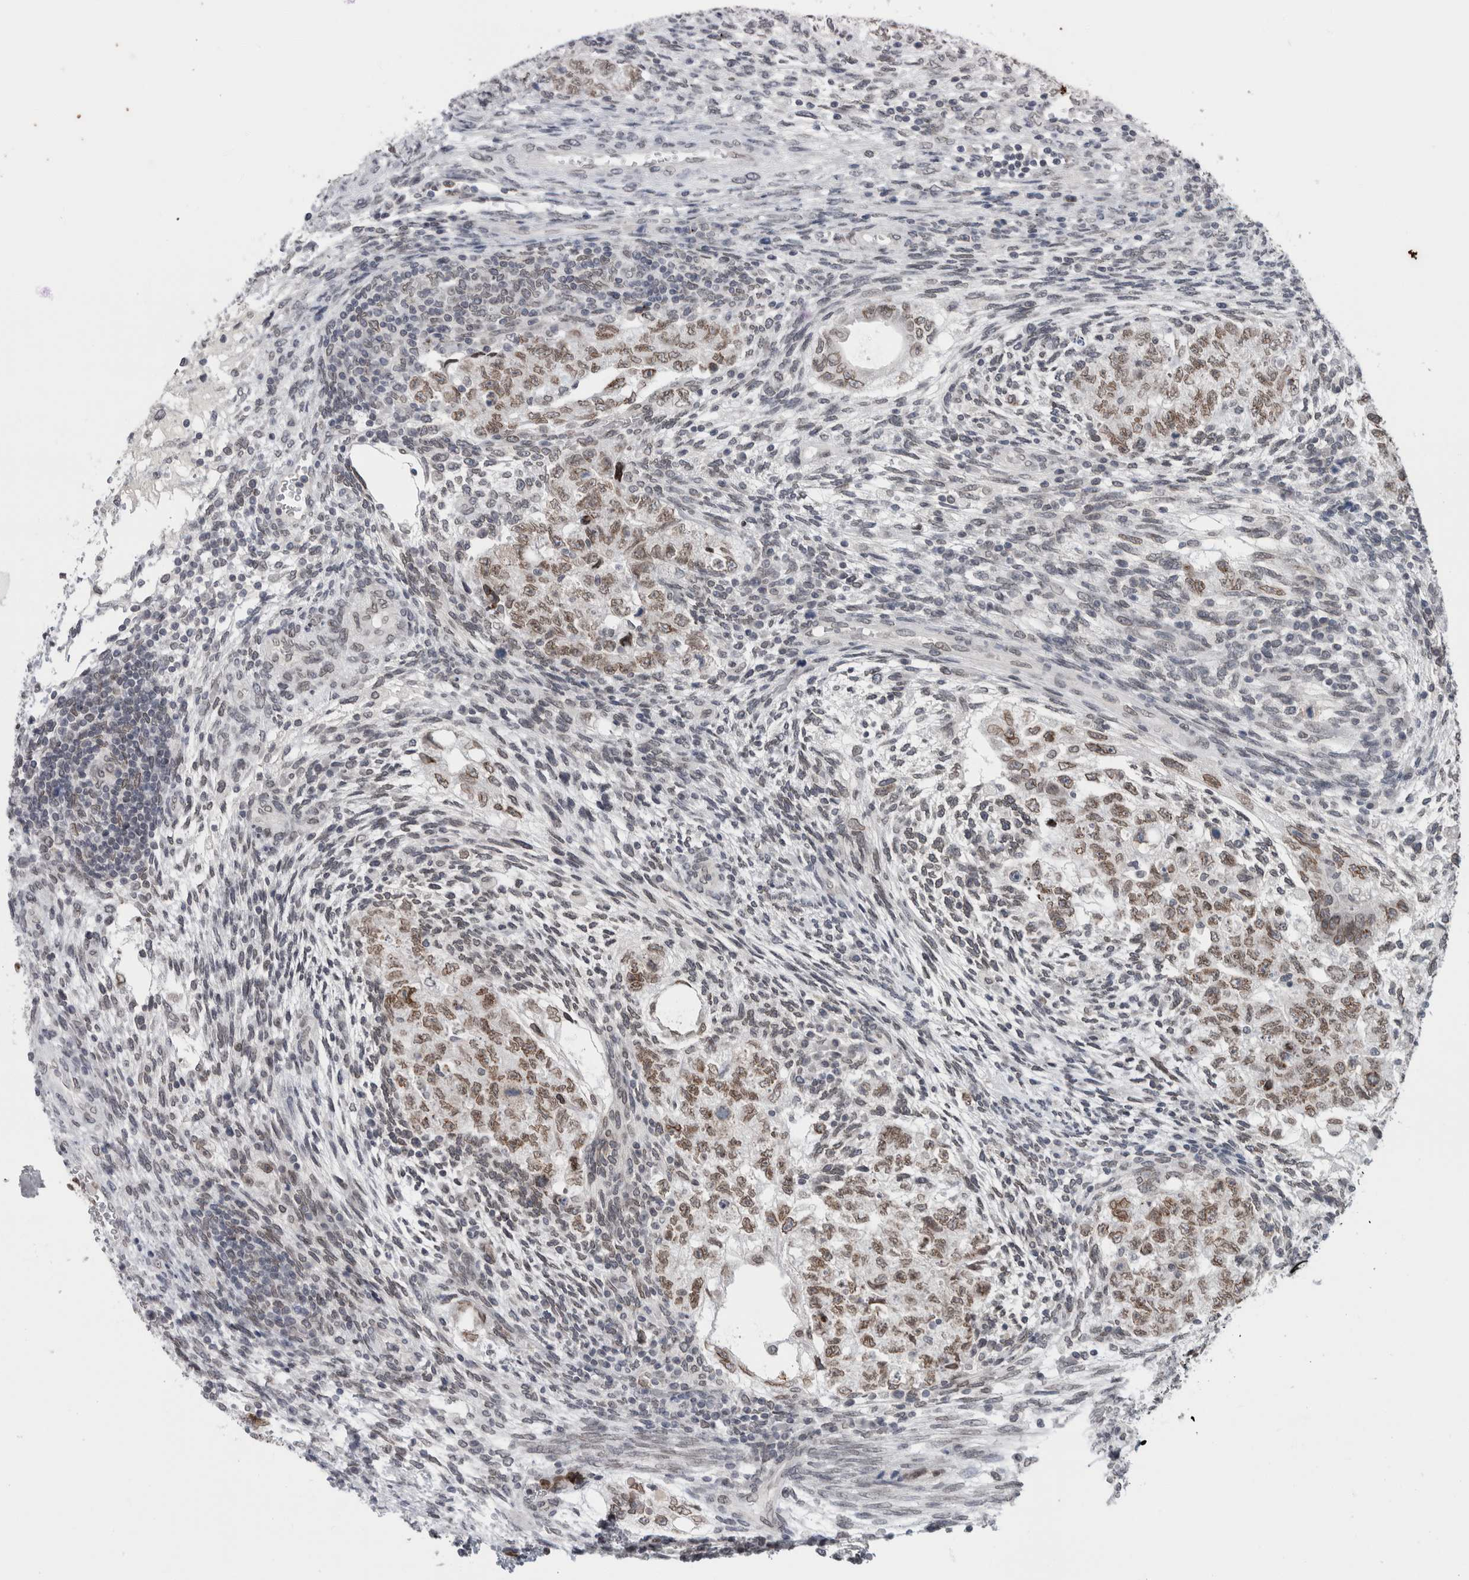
{"staining": {"intensity": "weak", "quantity": ">75%", "location": "cytoplasmic/membranous,nuclear"}, "tissue": "testis cancer", "cell_type": "Tumor cells", "image_type": "cancer", "snomed": [{"axis": "morphology", "description": "Normal tissue, NOS"}, {"axis": "morphology", "description": "Carcinoma, Embryonal, NOS"}, {"axis": "topography", "description": "Testis"}], "caption": "A brown stain labels weak cytoplasmic/membranous and nuclear staining of a protein in testis embryonal carcinoma tumor cells. Using DAB (brown) and hematoxylin (blue) stains, captured at high magnification using brightfield microscopy.", "gene": "ZNF770", "patient": {"sex": "male", "age": 36}}